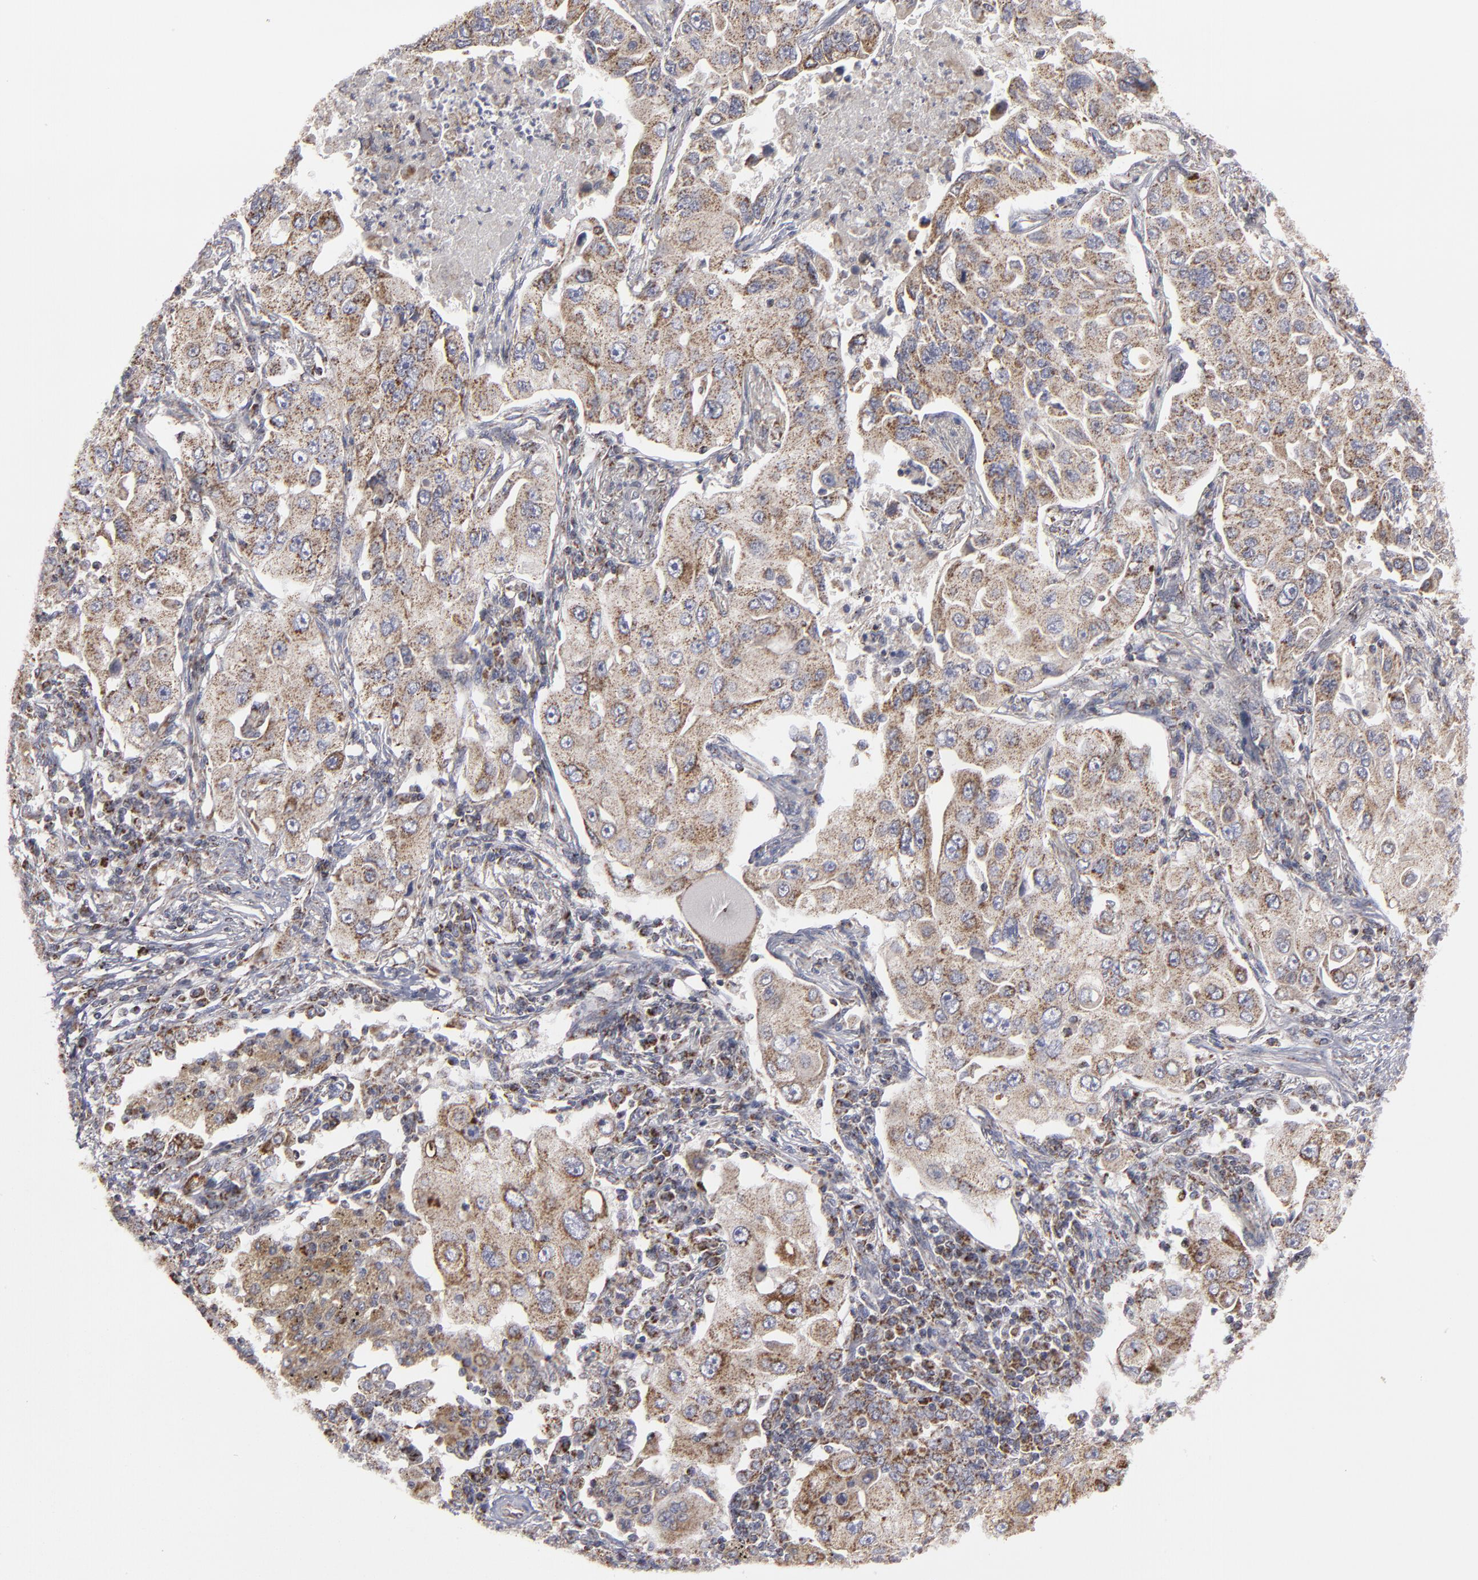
{"staining": {"intensity": "moderate", "quantity": ">75%", "location": "cytoplasmic/membranous"}, "tissue": "lung cancer", "cell_type": "Tumor cells", "image_type": "cancer", "snomed": [{"axis": "morphology", "description": "Adenocarcinoma, NOS"}, {"axis": "topography", "description": "Lung"}], "caption": "IHC of lung cancer (adenocarcinoma) reveals medium levels of moderate cytoplasmic/membranous expression in approximately >75% of tumor cells.", "gene": "MYOM2", "patient": {"sex": "male", "age": 84}}